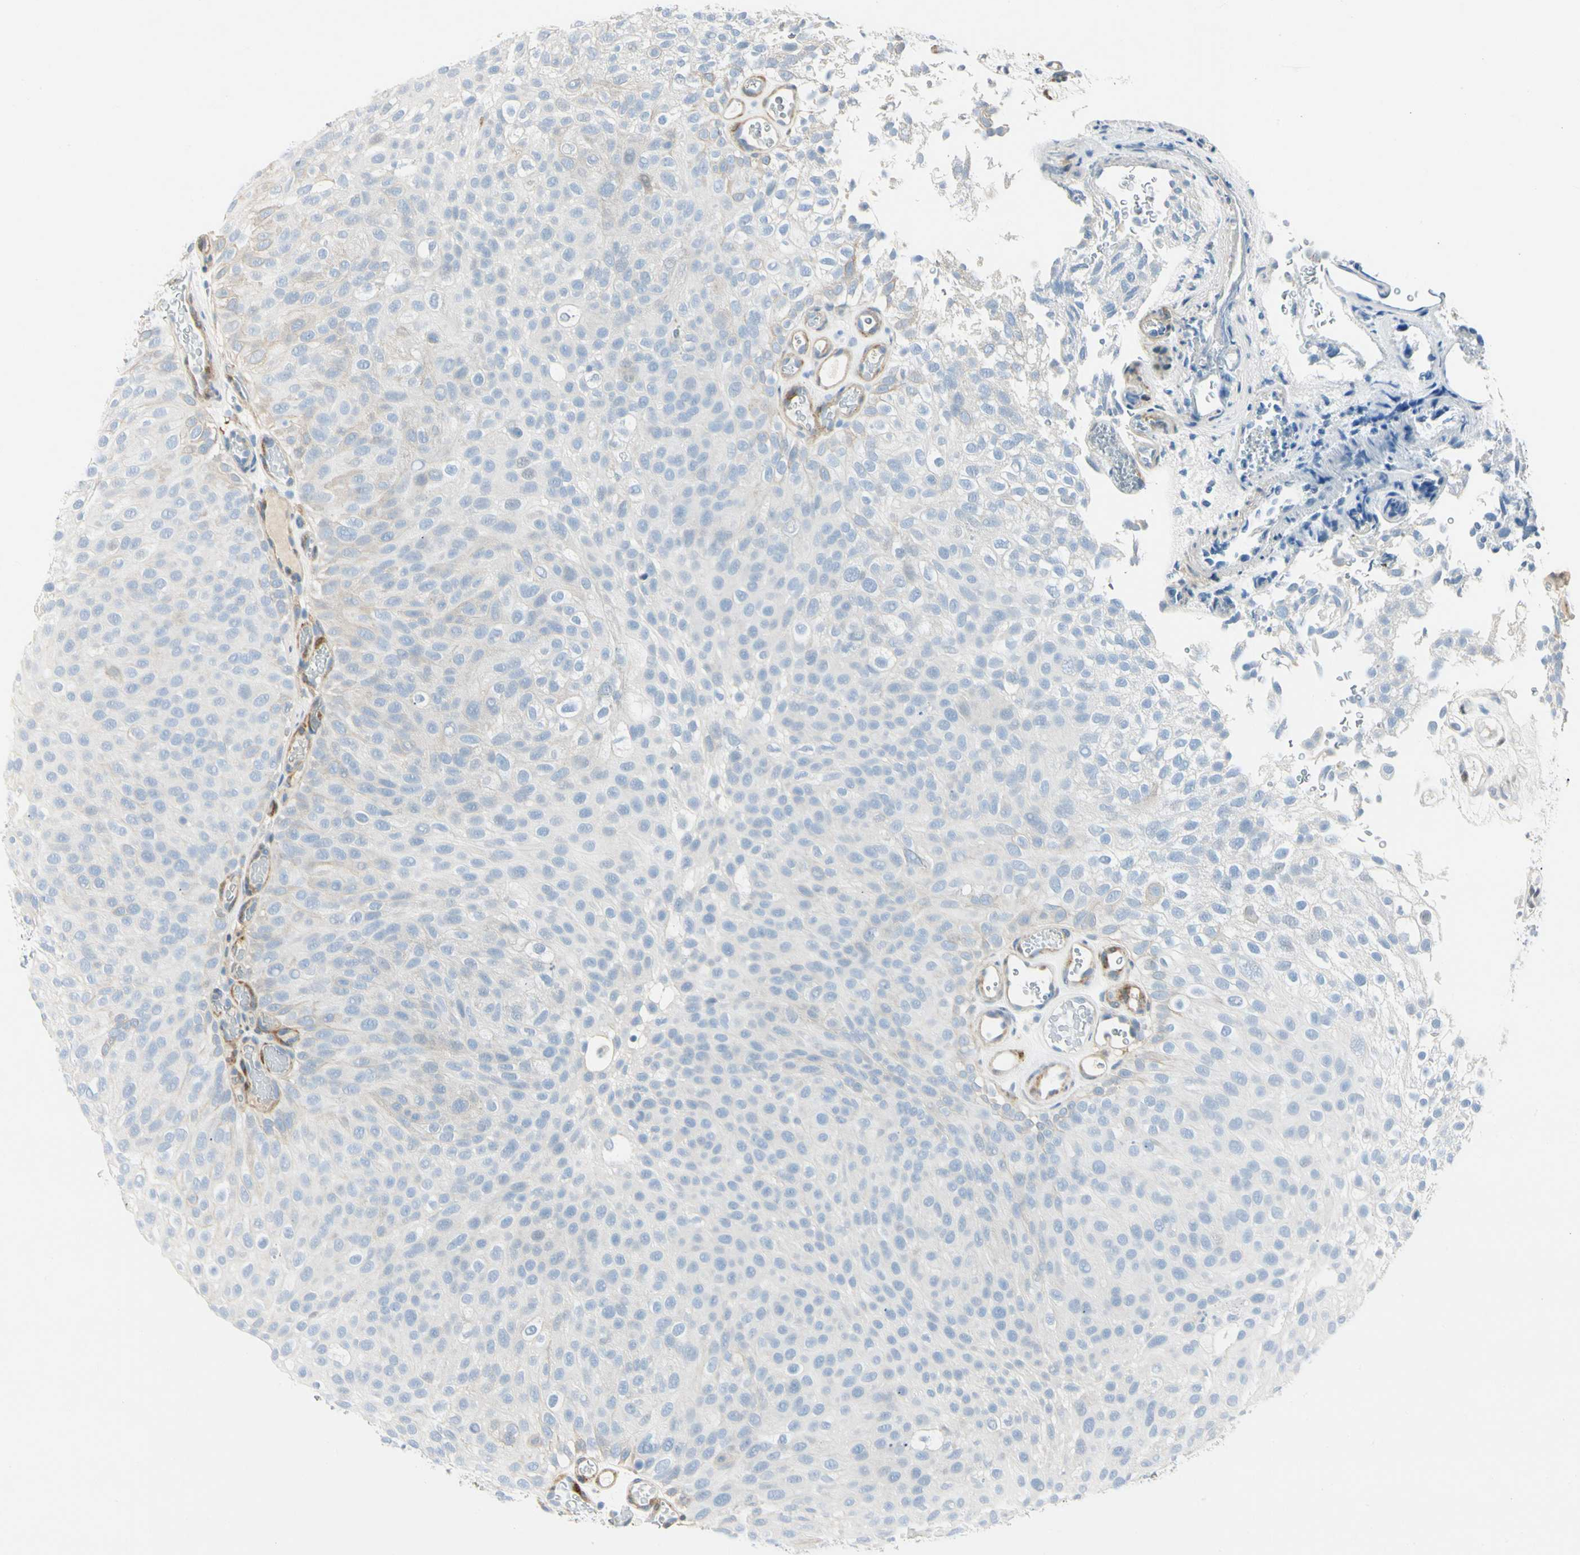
{"staining": {"intensity": "negative", "quantity": "none", "location": "none"}, "tissue": "urothelial cancer", "cell_type": "Tumor cells", "image_type": "cancer", "snomed": [{"axis": "morphology", "description": "Urothelial carcinoma, Low grade"}, {"axis": "topography", "description": "Urinary bladder"}], "caption": "This photomicrograph is of low-grade urothelial carcinoma stained with immunohistochemistry (IHC) to label a protein in brown with the nuclei are counter-stained blue. There is no expression in tumor cells. The staining is performed using DAB brown chromogen with nuclei counter-stained in using hematoxylin.", "gene": "AMPH", "patient": {"sex": "male", "age": 78}}